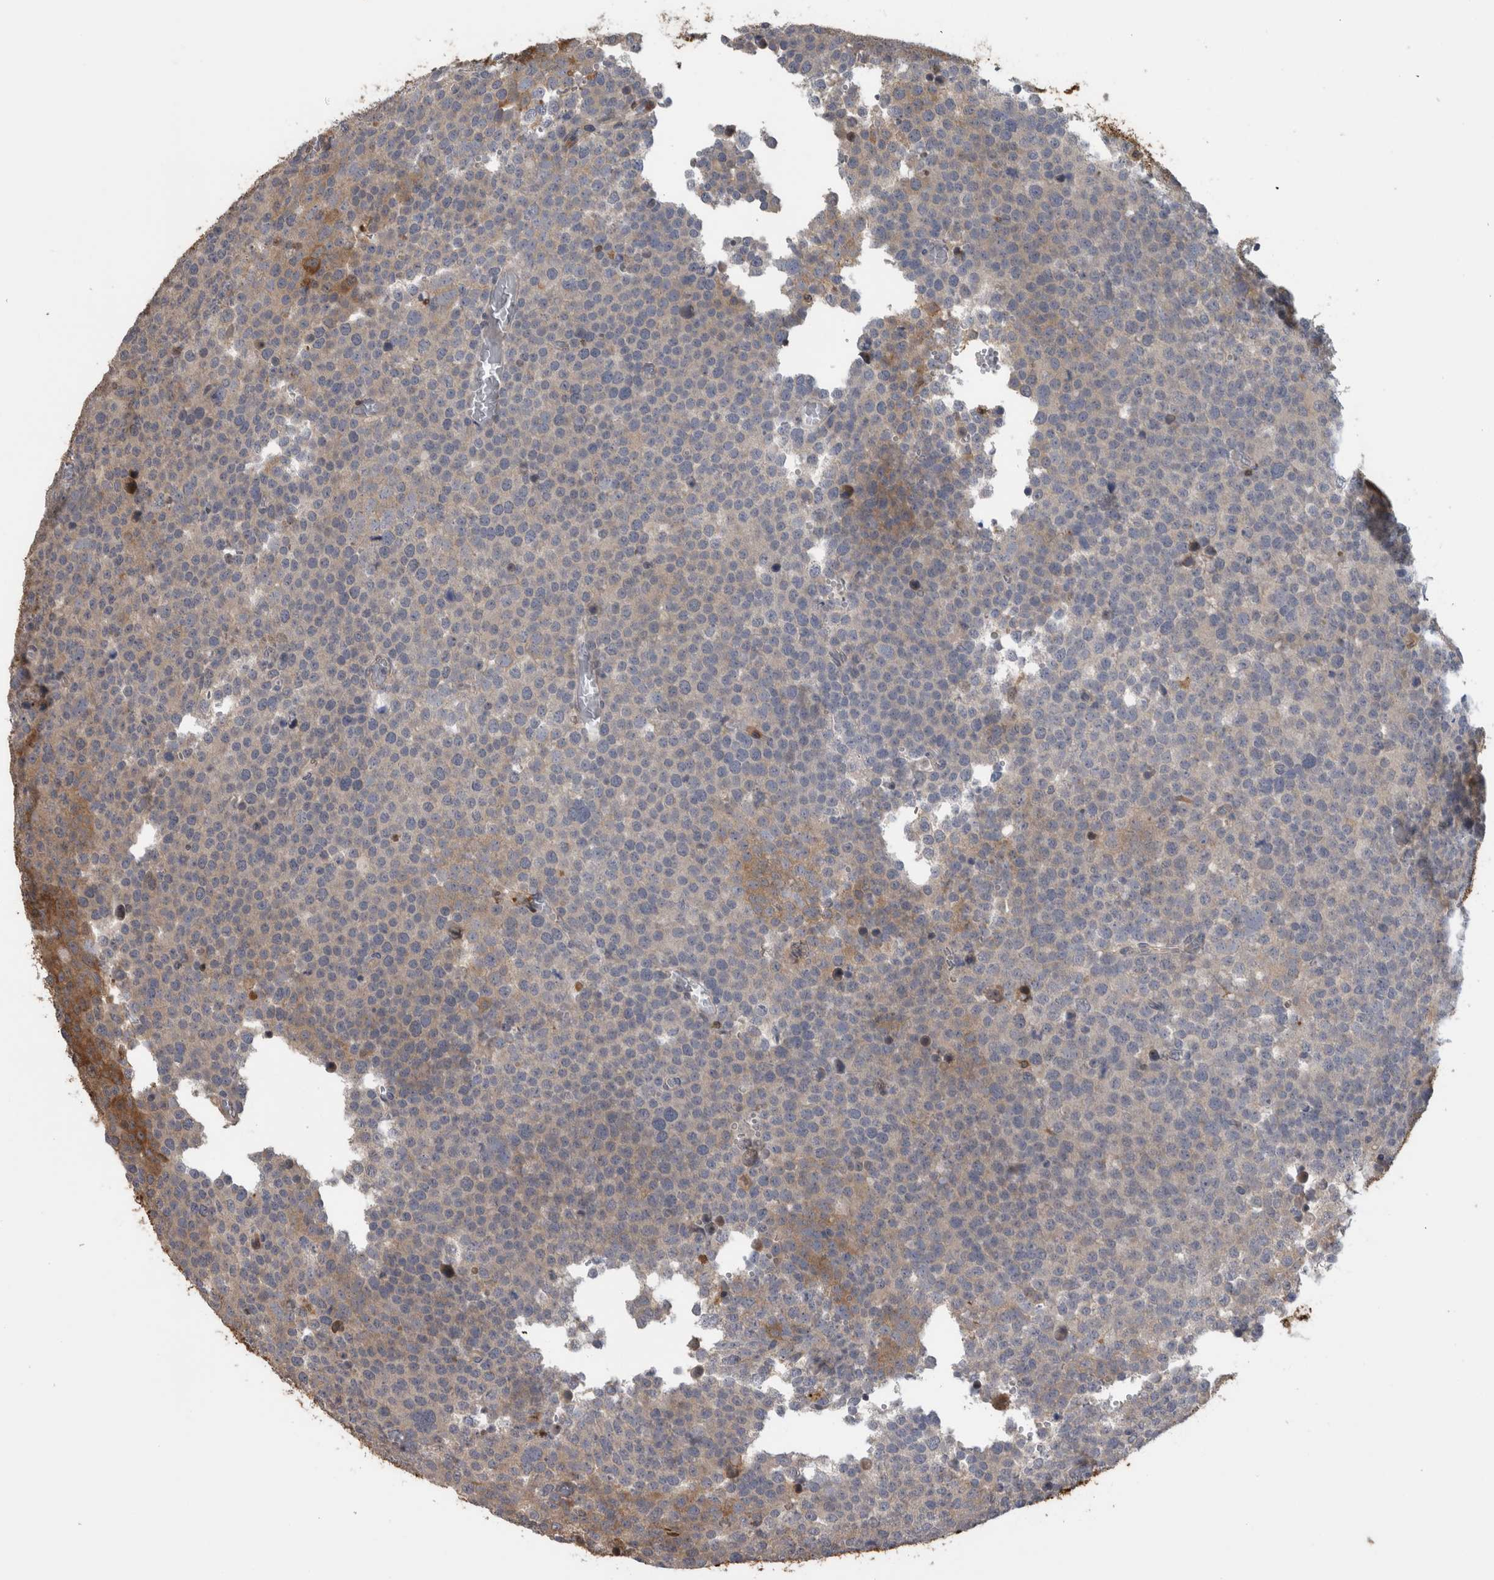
{"staining": {"intensity": "weak", "quantity": "<25%", "location": "cytoplasmic/membranous"}, "tissue": "testis cancer", "cell_type": "Tumor cells", "image_type": "cancer", "snomed": [{"axis": "morphology", "description": "Seminoma, NOS"}, {"axis": "topography", "description": "Testis"}], "caption": "This is an immunohistochemistry (IHC) image of human seminoma (testis). There is no staining in tumor cells.", "gene": "USH1G", "patient": {"sex": "male", "age": 71}}